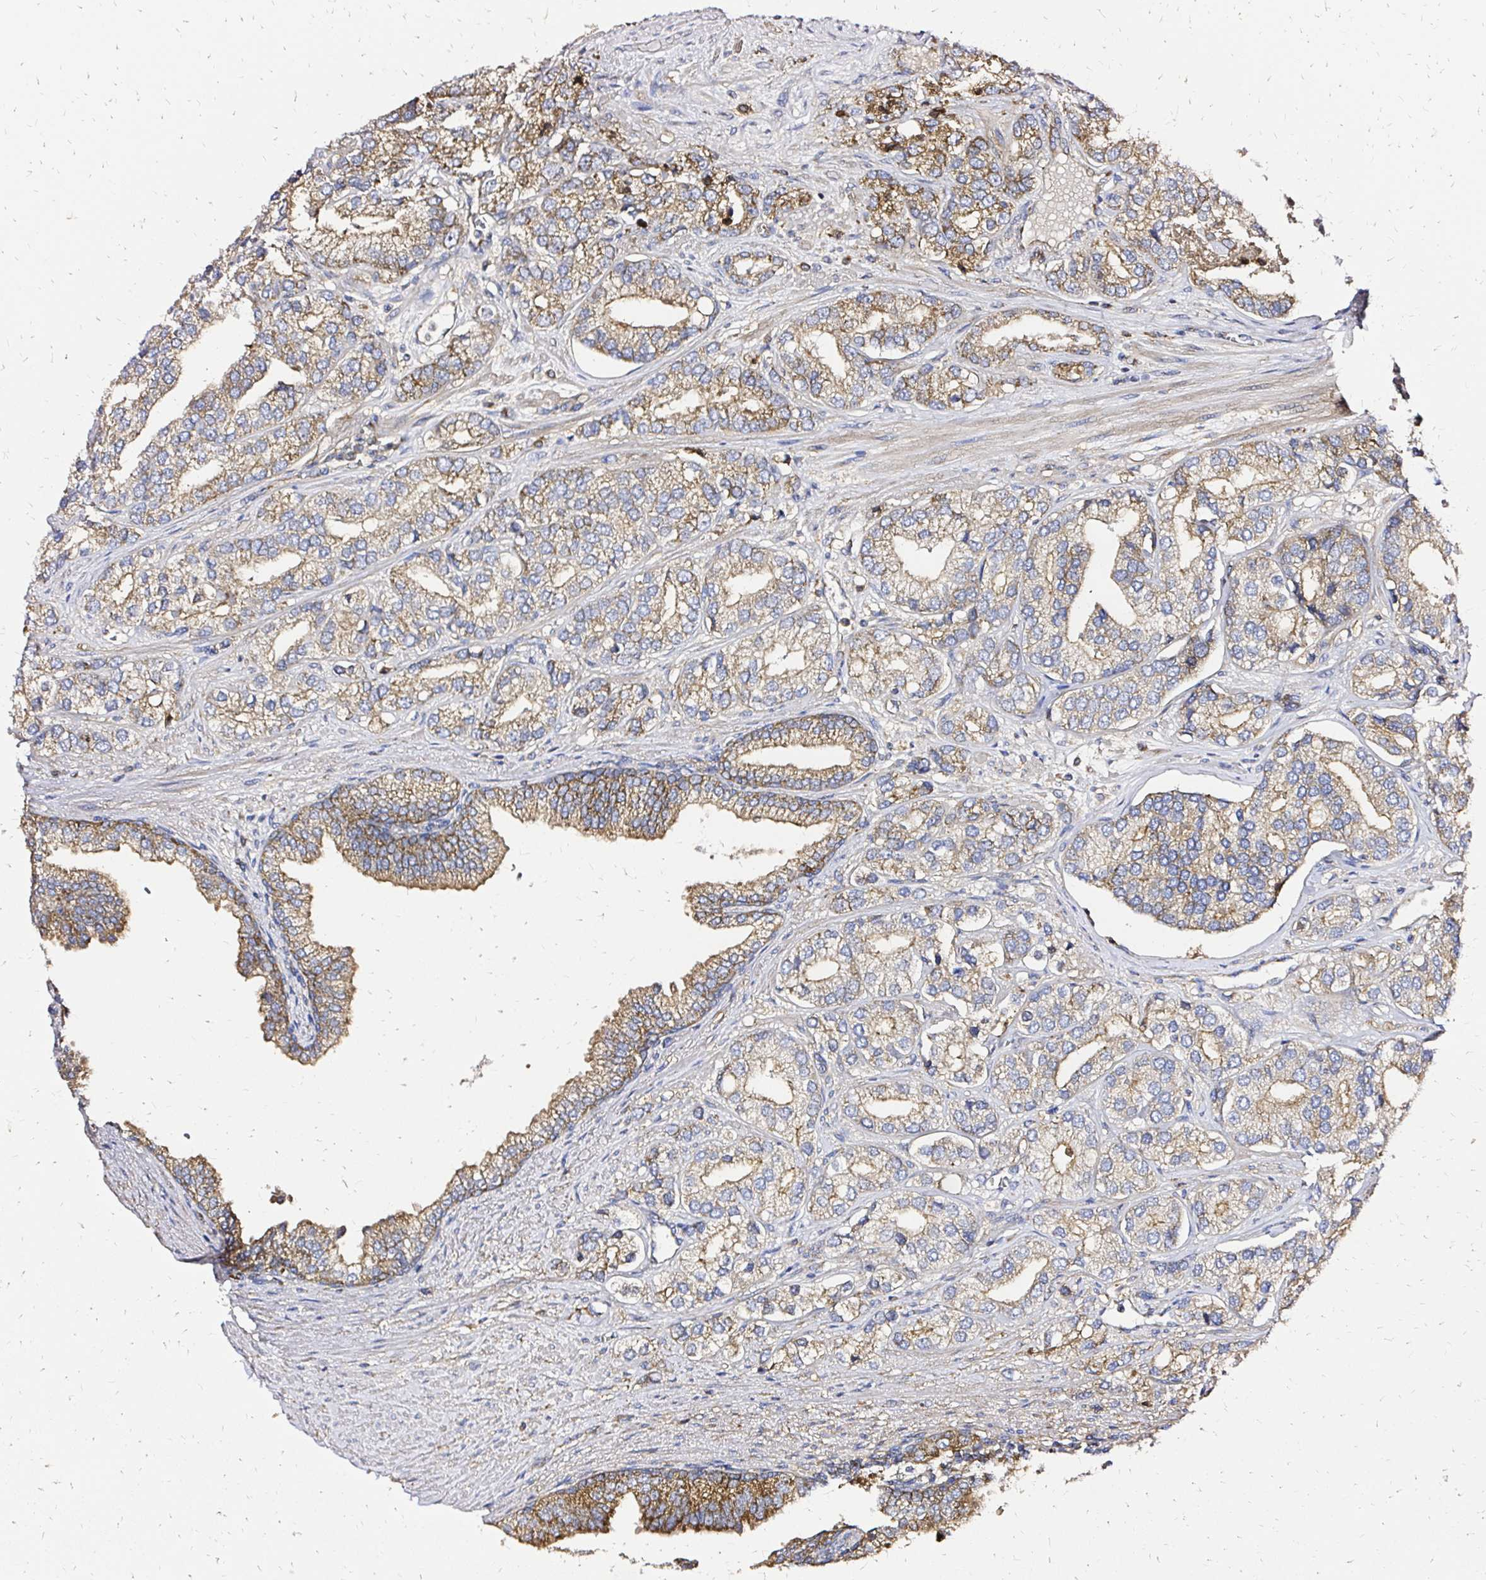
{"staining": {"intensity": "moderate", "quantity": ">75%", "location": "cytoplasmic/membranous"}, "tissue": "prostate cancer", "cell_type": "Tumor cells", "image_type": "cancer", "snomed": [{"axis": "morphology", "description": "Adenocarcinoma, High grade"}, {"axis": "topography", "description": "Prostate"}], "caption": "Brown immunohistochemical staining in human prostate cancer reveals moderate cytoplasmic/membranous expression in approximately >75% of tumor cells. The staining was performed using DAB, with brown indicating positive protein expression. Nuclei are stained blue with hematoxylin.", "gene": "MRPL13", "patient": {"sex": "male", "age": 58}}